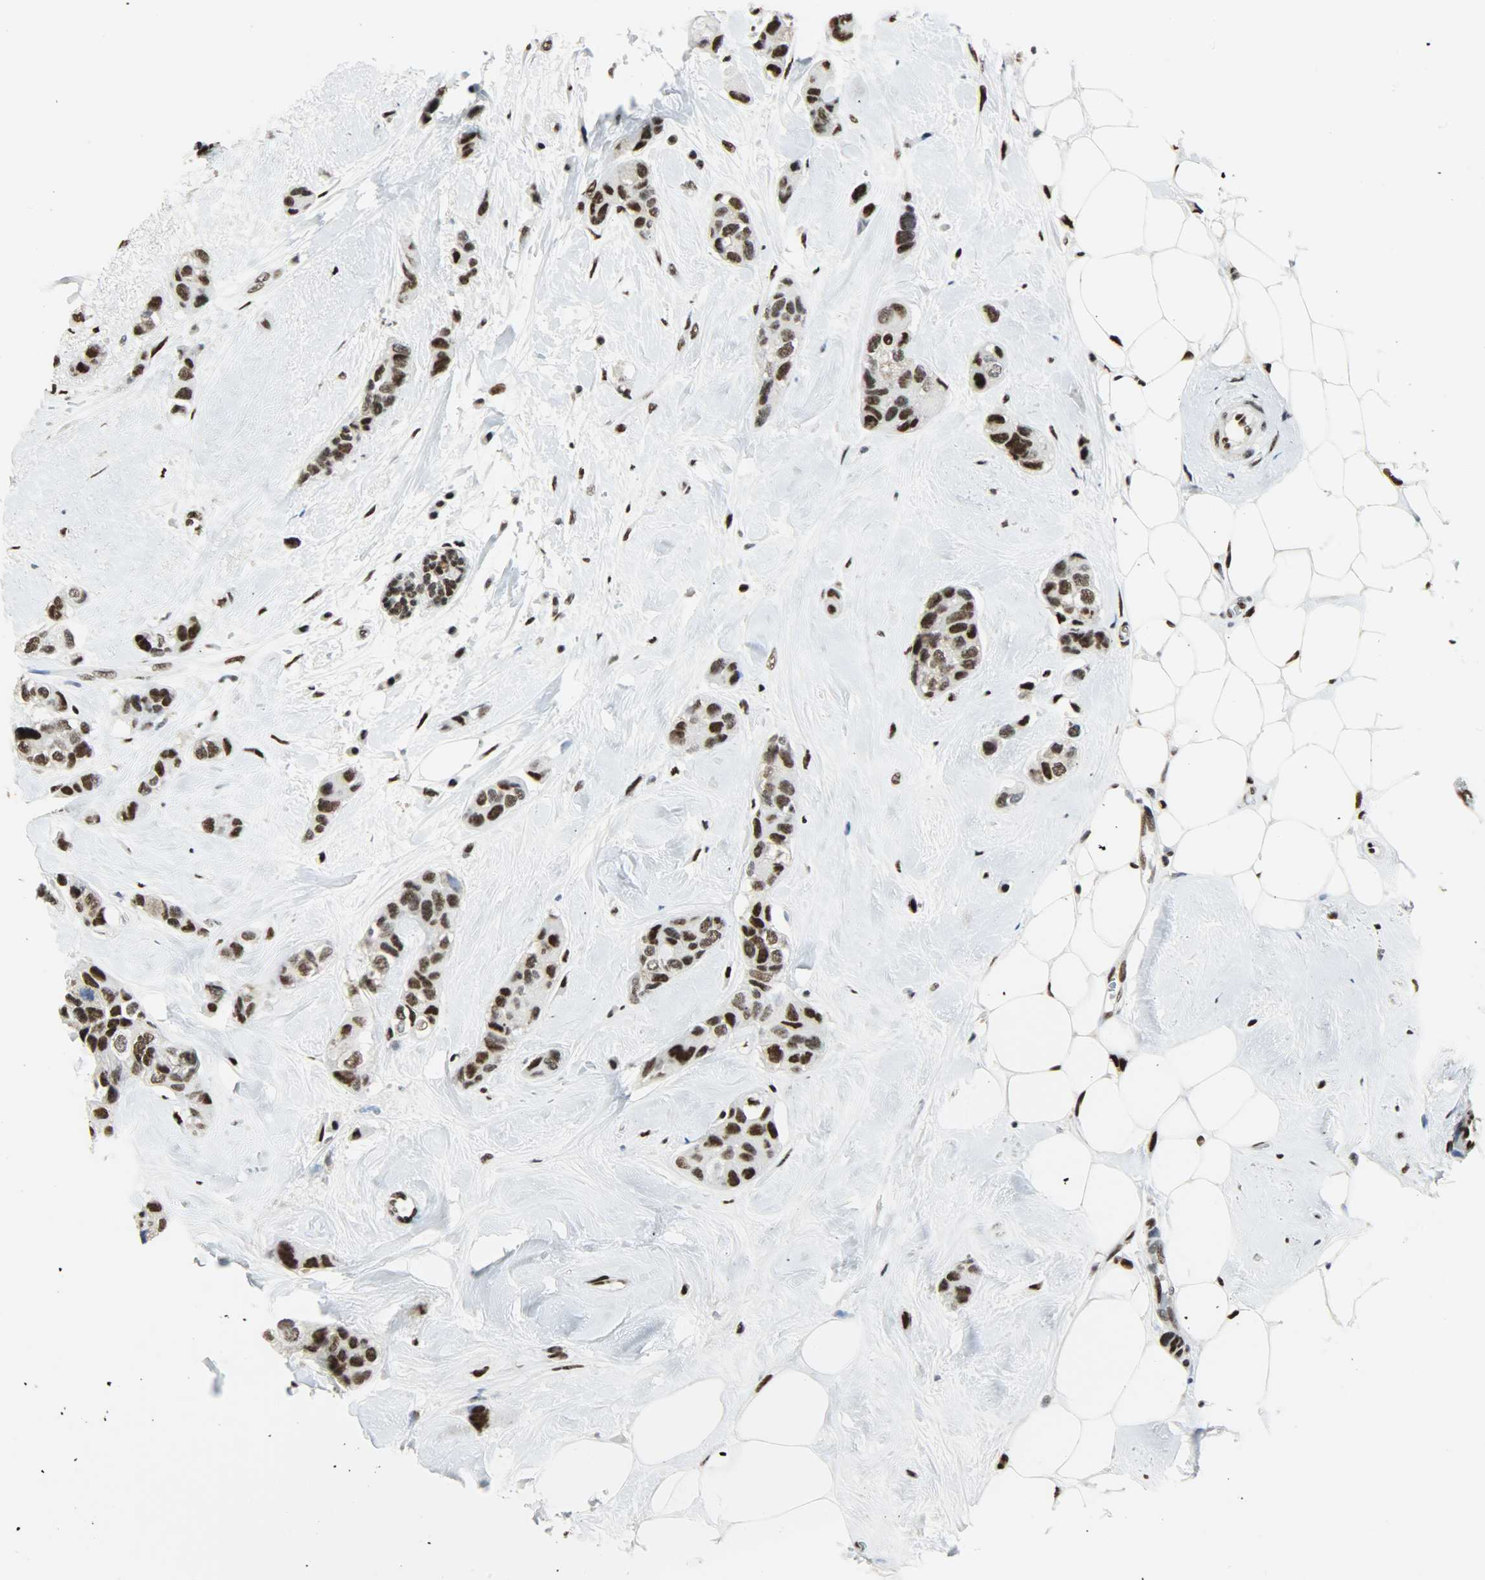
{"staining": {"intensity": "strong", "quantity": ">75%", "location": "nuclear"}, "tissue": "breast cancer", "cell_type": "Tumor cells", "image_type": "cancer", "snomed": [{"axis": "morphology", "description": "Duct carcinoma"}, {"axis": "topography", "description": "Breast"}], "caption": "Immunohistochemistry histopathology image of breast cancer (infiltrating ductal carcinoma) stained for a protein (brown), which shows high levels of strong nuclear staining in approximately >75% of tumor cells.", "gene": "SSB", "patient": {"sex": "female", "age": 51}}